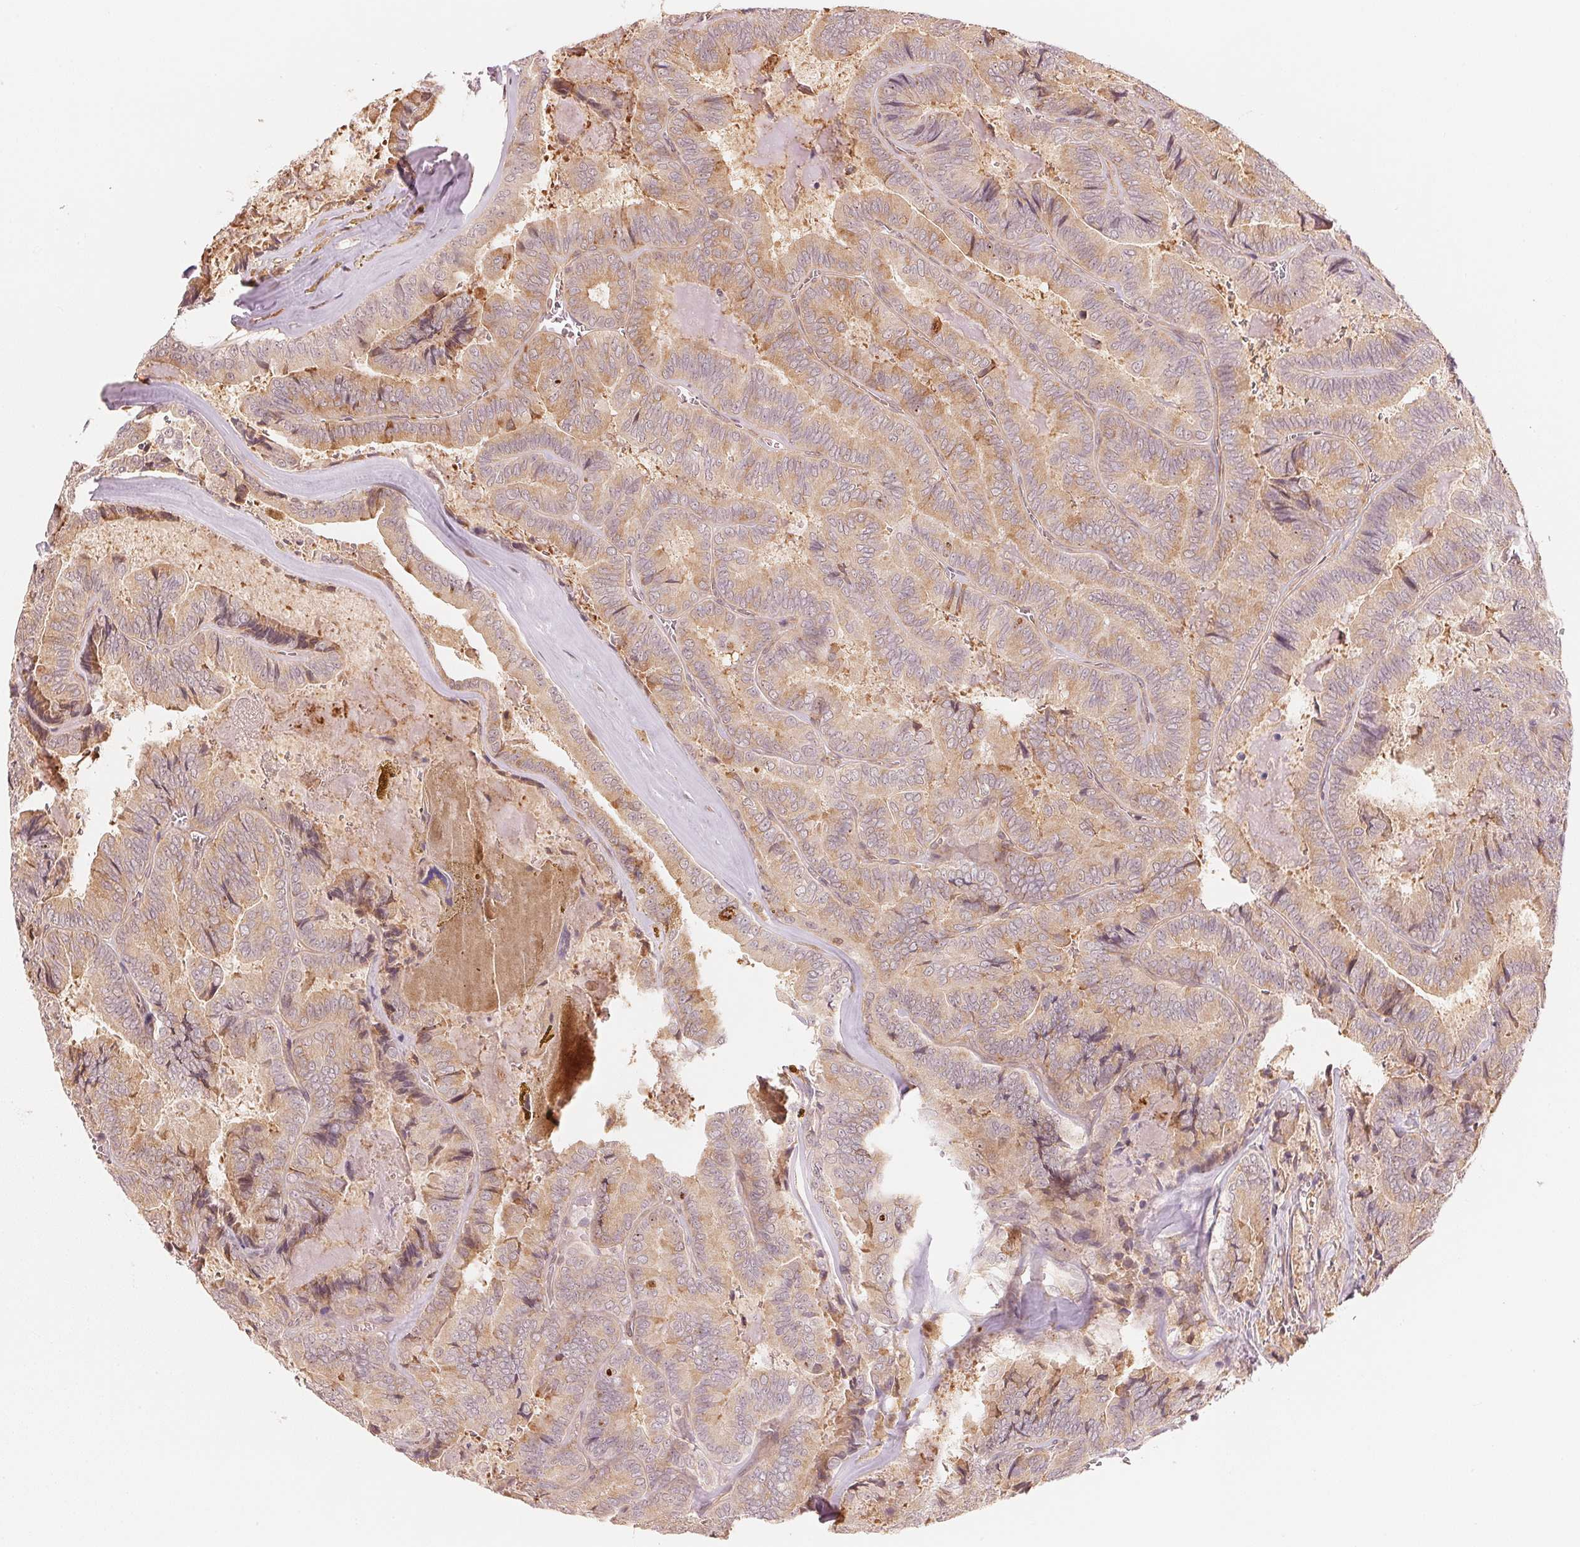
{"staining": {"intensity": "moderate", "quantity": "25%-75%", "location": "cytoplasmic/membranous"}, "tissue": "thyroid cancer", "cell_type": "Tumor cells", "image_type": "cancer", "snomed": [{"axis": "morphology", "description": "Papillary adenocarcinoma, NOS"}, {"axis": "topography", "description": "Thyroid gland"}], "caption": "Approximately 25%-75% of tumor cells in human thyroid cancer display moderate cytoplasmic/membranous protein staining as visualized by brown immunohistochemical staining.", "gene": "PRKN", "patient": {"sex": "female", "age": 75}}